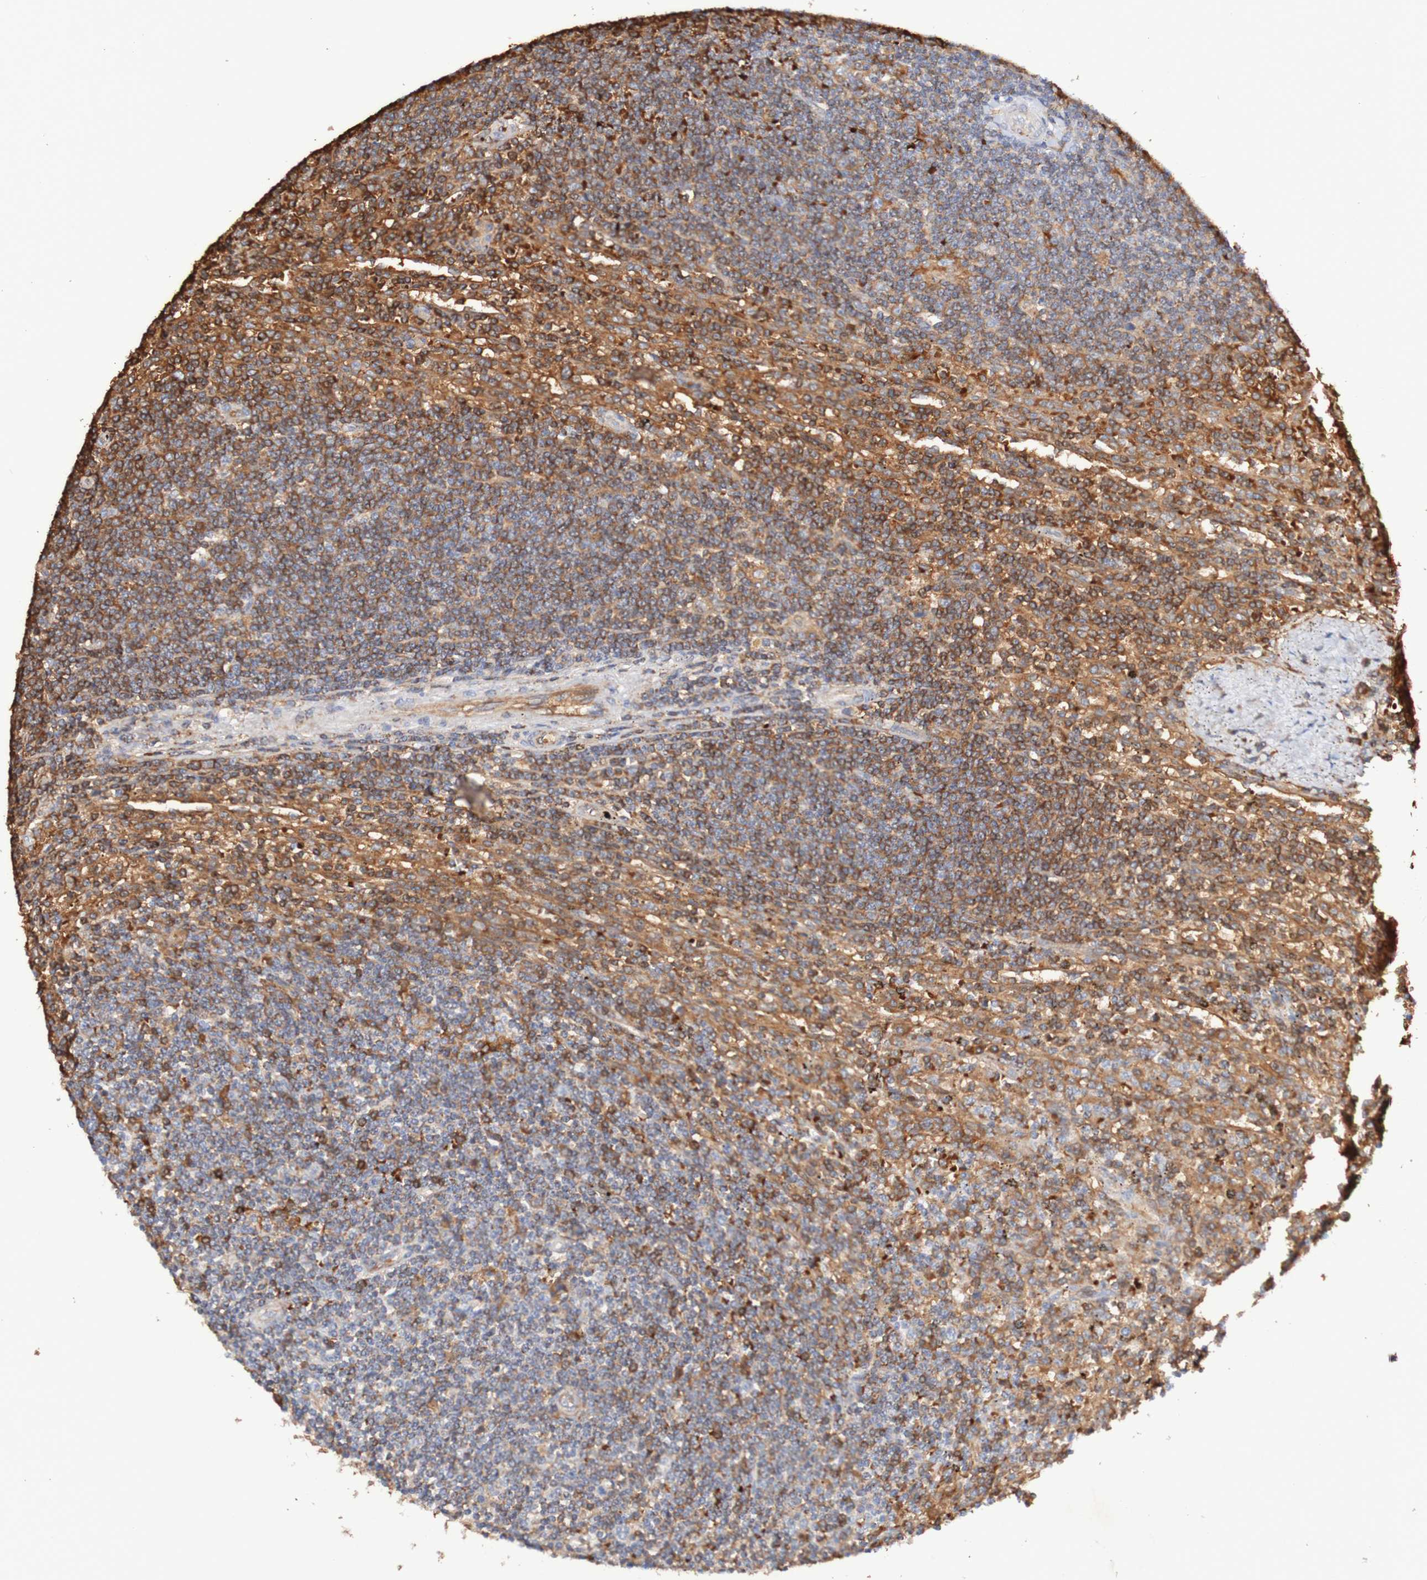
{"staining": {"intensity": "moderate", "quantity": ">75%", "location": "cytoplasmic/membranous"}, "tissue": "lymphoma", "cell_type": "Tumor cells", "image_type": "cancer", "snomed": [{"axis": "morphology", "description": "Malignant lymphoma, non-Hodgkin's type, Low grade"}, {"axis": "topography", "description": "Spleen"}], "caption": "DAB (3,3'-diaminobenzidine) immunohistochemical staining of lymphoma shows moderate cytoplasmic/membranous protein staining in about >75% of tumor cells.", "gene": "WNT4", "patient": {"sex": "male", "age": 76}}